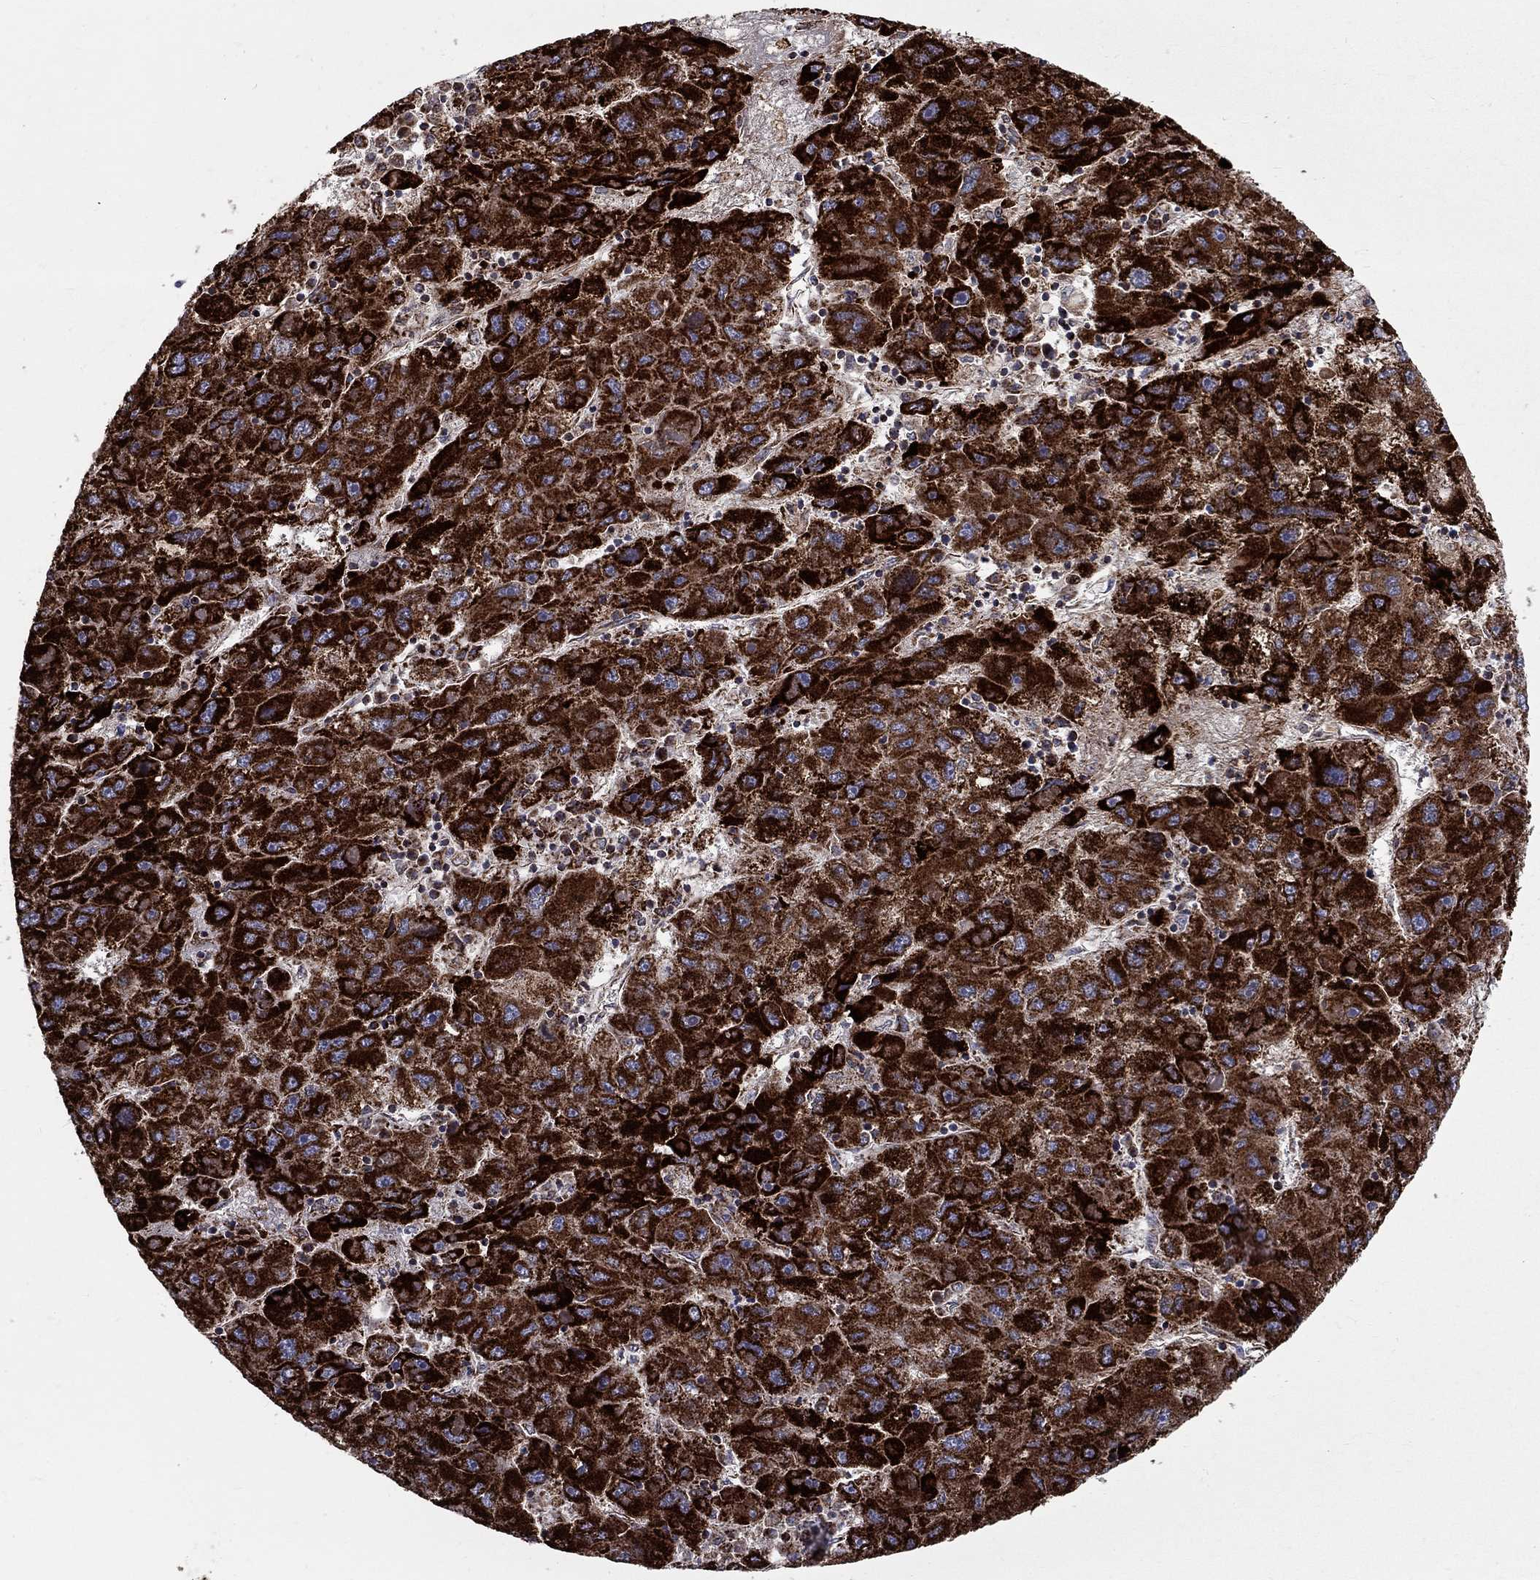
{"staining": {"intensity": "strong", "quantity": ">75%", "location": "cytoplasmic/membranous"}, "tissue": "liver cancer", "cell_type": "Tumor cells", "image_type": "cancer", "snomed": [{"axis": "morphology", "description": "Carcinoma, Hepatocellular, NOS"}, {"axis": "topography", "description": "Liver"}], "caption": "Protein staining by IHC exhibits strong cytoplasmic/membranous expression in about >75% of tumor cells in liver cancer. (DAB (3,3'-diaminobenzidine) IHC with brightfield microscopy, high magnification).", "gene": "ALDH1B1", "patient": {"sex": "male", "age": 75}}